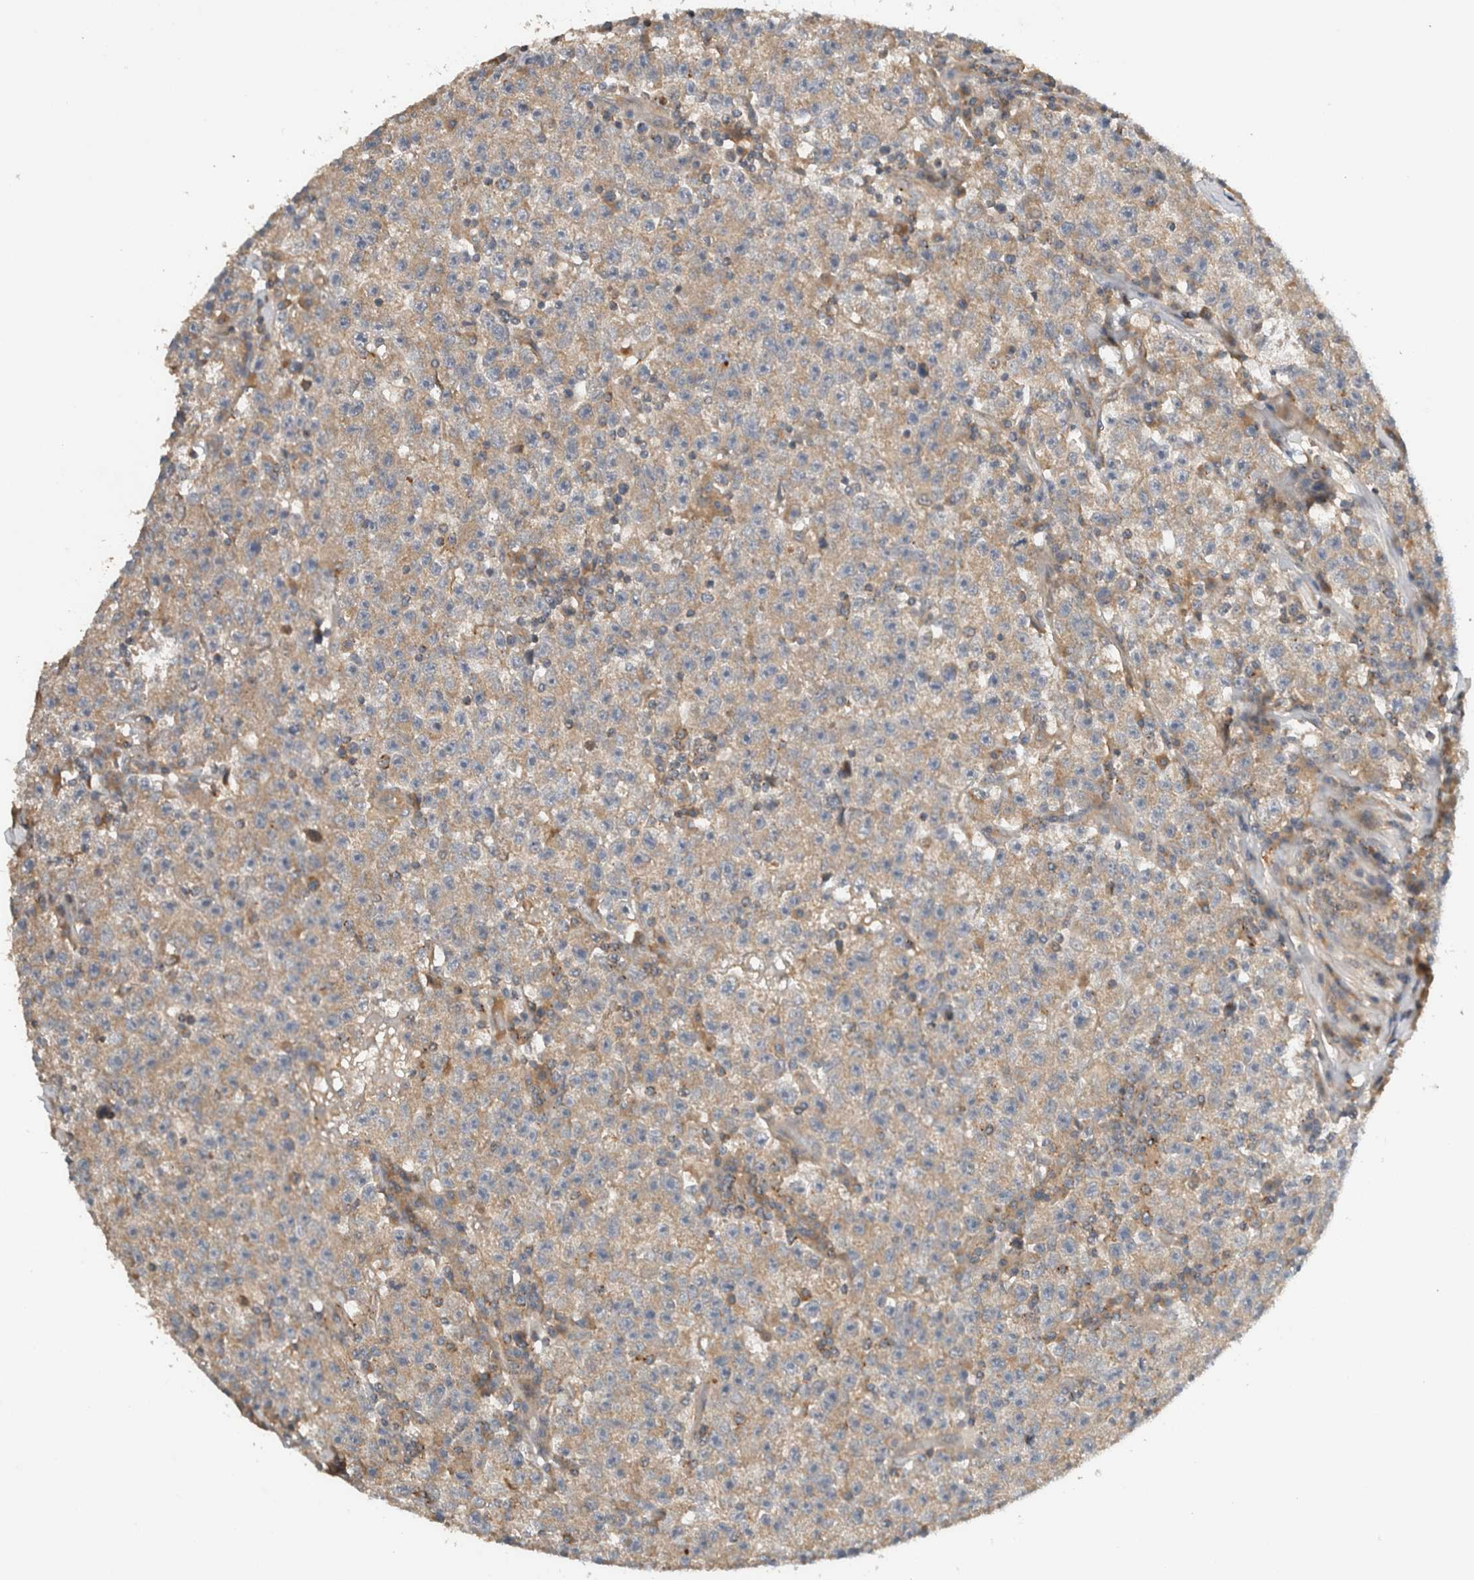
{"staining": {"intensity": "weak", "quantity": ">75%", "location": "cytoplasmic/membranous"}, "tissue": "testis cancer", "cell_type": "Tumor cells", "image_type": "cancer", "snomed": [{"axis": "morphology", "description": "Seminoma, NOS"}, {"axis": "topography", "description": "Testis"}], "caption": "Weak cytoplasmic/membranous positivity for a protein is identified in approximately >75% of tumor cells of testis cancer using immunohistochemistry (IHC).", "gene": "ARMC9", "patient": {"sex": "male", "age": 22}}